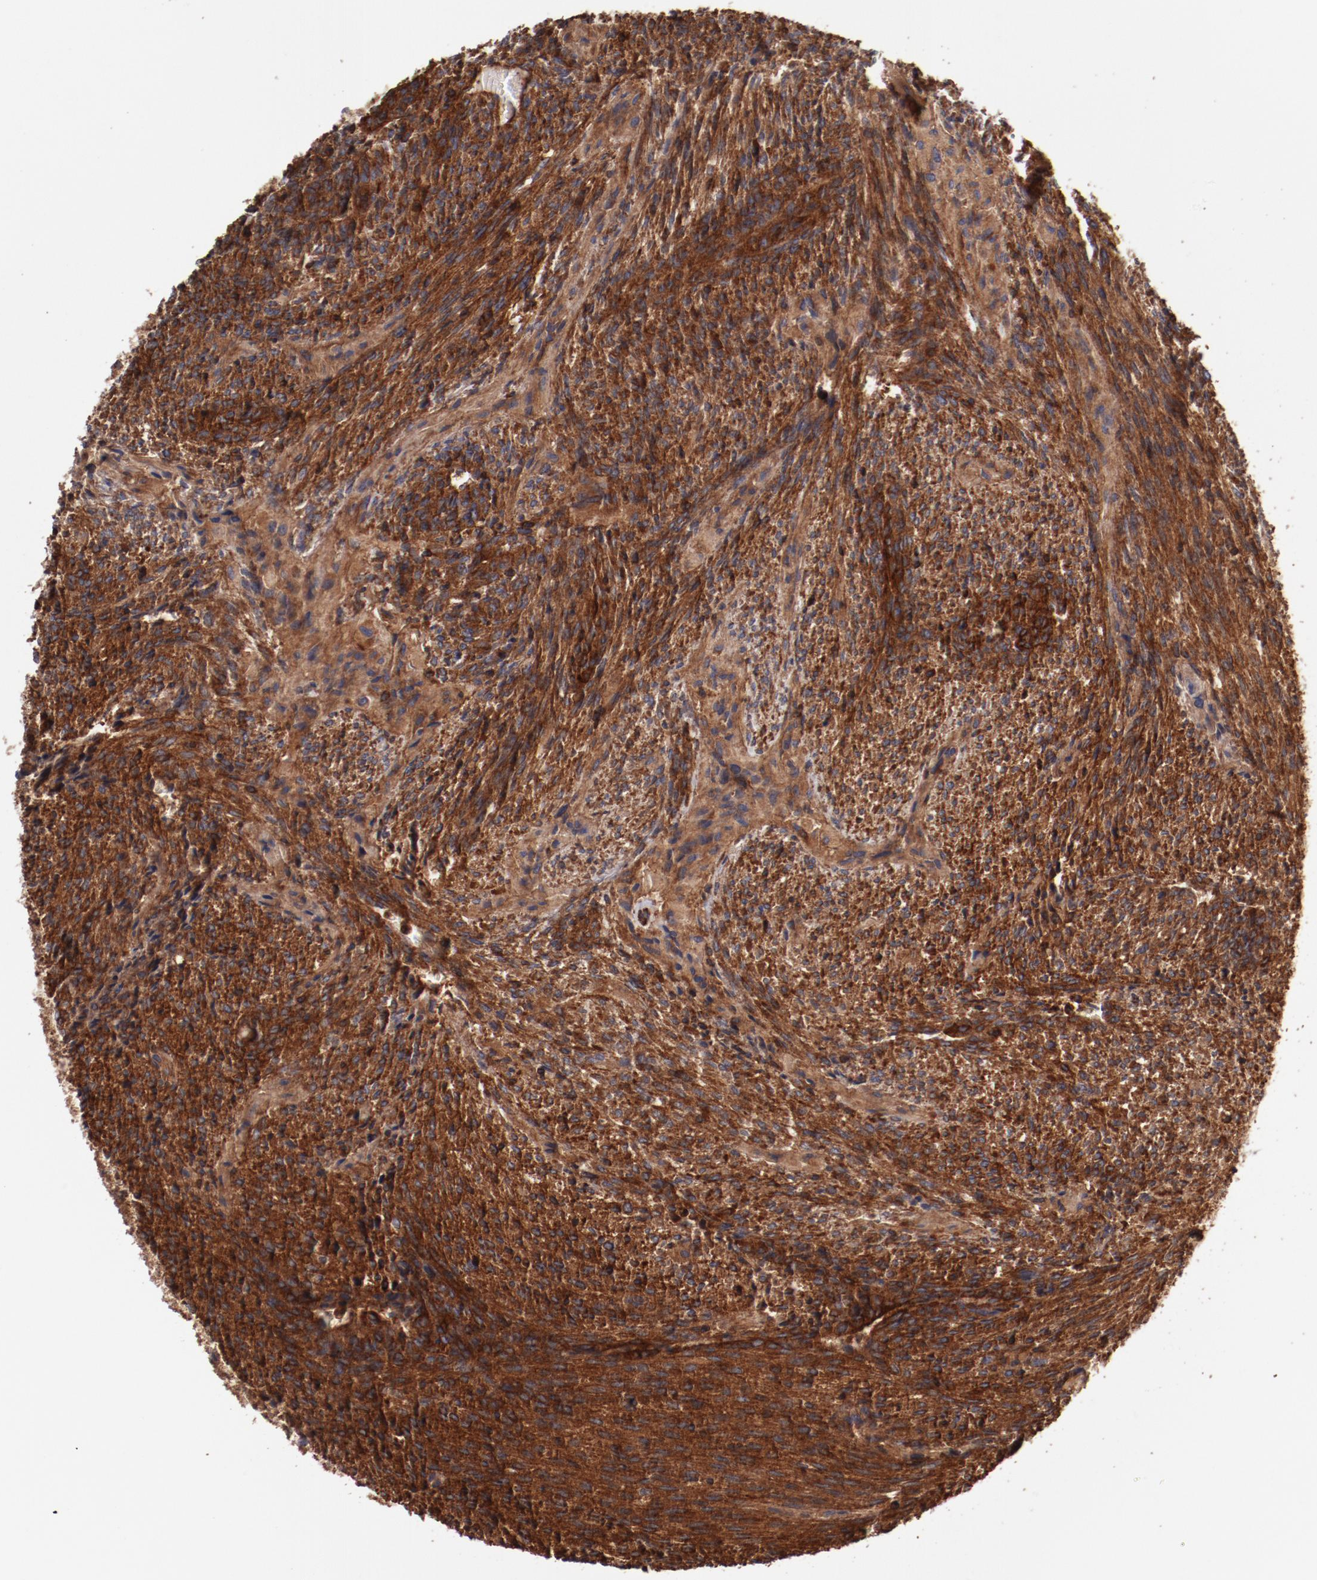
{"staining": {"intensity": "strong", "quantity": ">75%", "location": "cytoplasmic/membranous"}, "tissue": "glioma", "cell_type": "Tumor cells", "image_type": "cancer", "snomed": [{"axis": "morphology", "description": "Glioma, malignant, High grade"}, {"axis": "topography", "description": "Cerebral cortex"}], "caption": "A photomicrograph of malignant glioma (high-grade) stained for a protein shows strong cytoplasmic/membranous brown staining in tumor cells.", "gene": "TMOD3", "patient": {"sex": "female", "age": 55}}